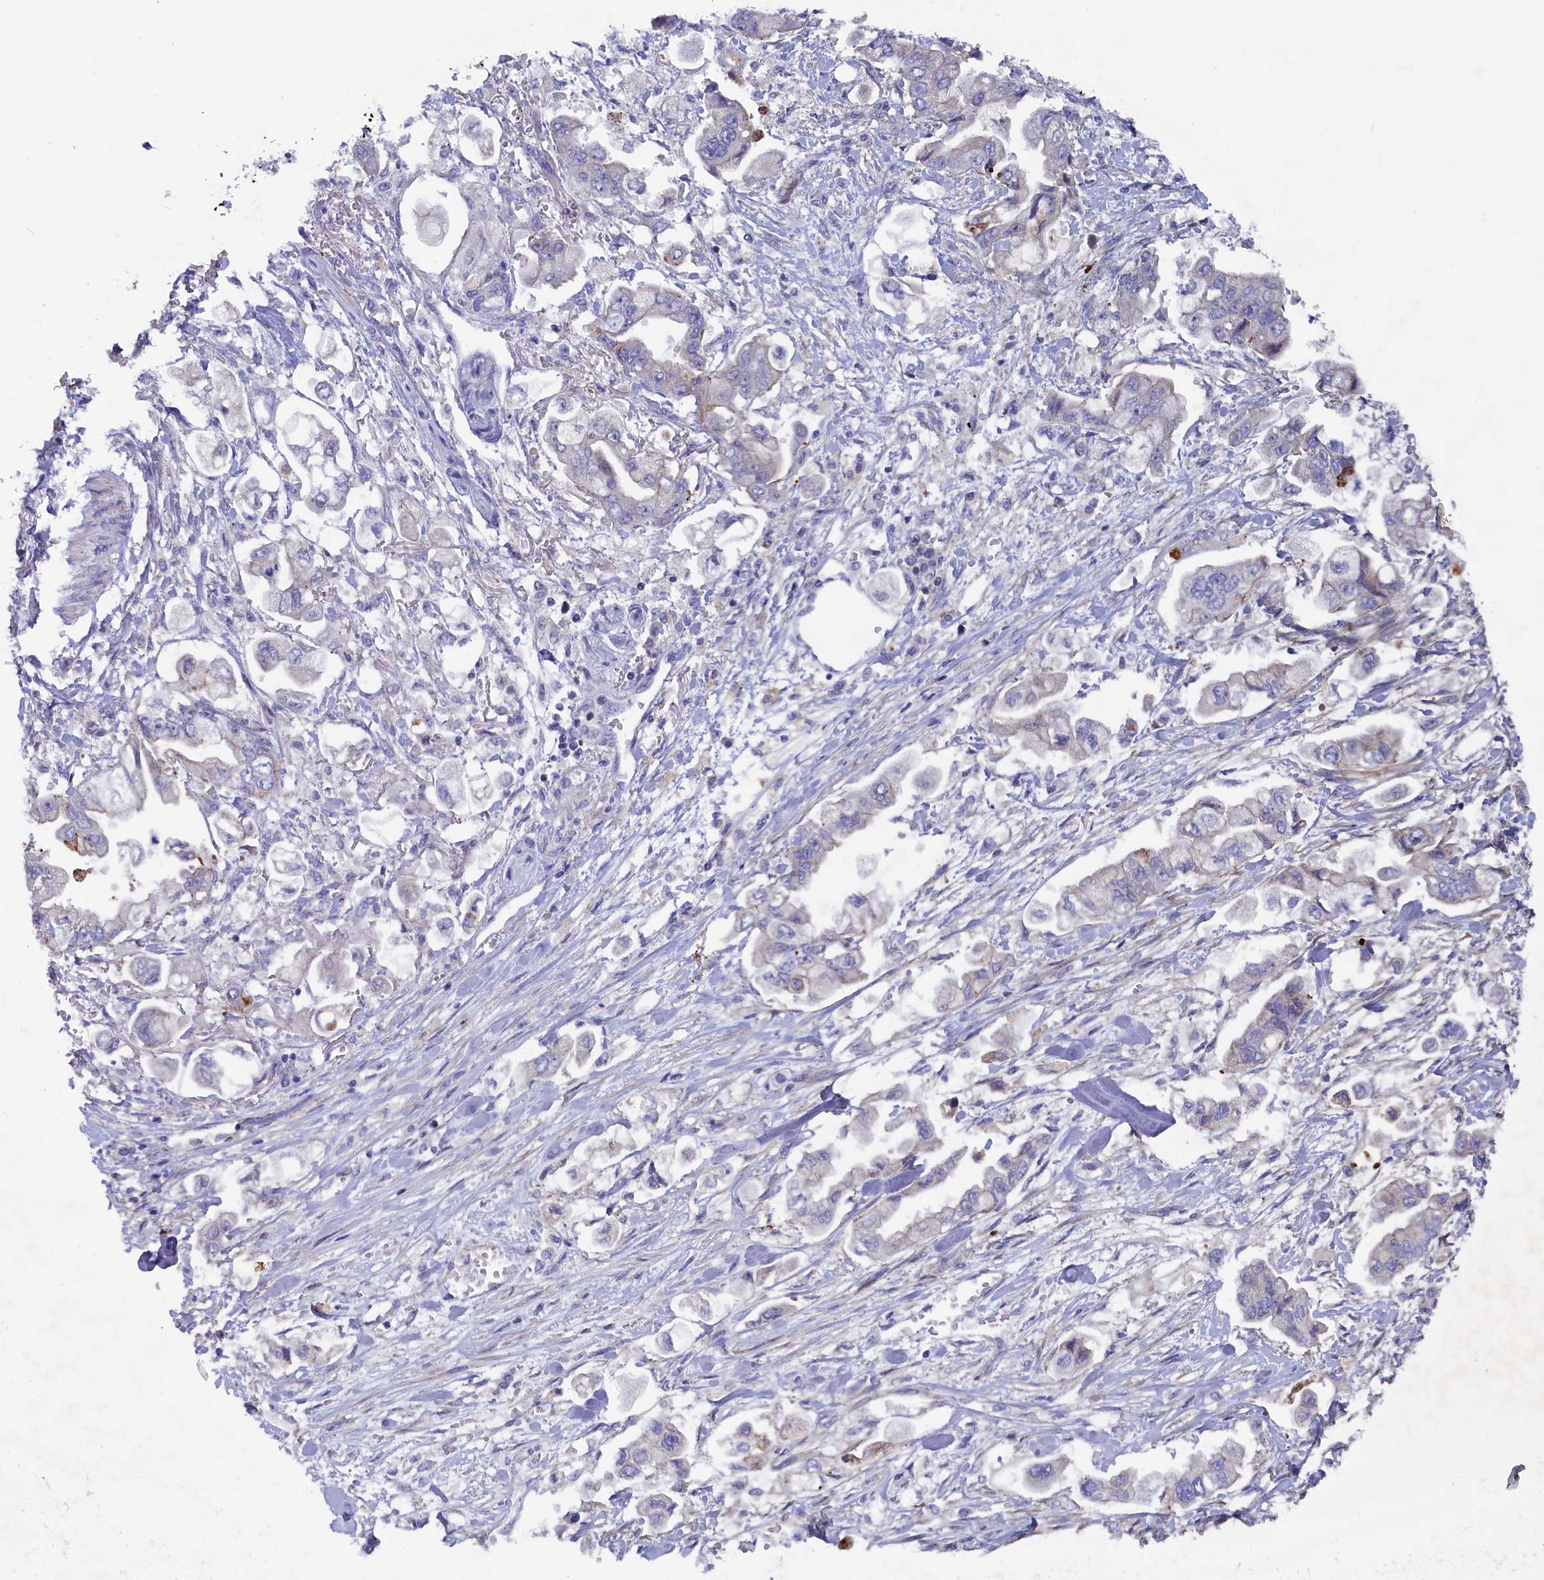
{"staining": {"intensity": "negative", "quantity": "none", "location": "none"}, "tissue": "stomach cancer", "cell_type": "Tumor cells", "image_type": "cancer", "snomed": [{"axis": "morphology", "description": "Adenocarcinoma, NOS"}, {"axis": "topography", "description": "Stomach"}], "caption": "Stomach adenocarcinoma was stained to show a protein in brown. There is no significant positivity in tumor cells.", "gene": "NUDT7", "patient": {"sex": "male", "age": 62}}